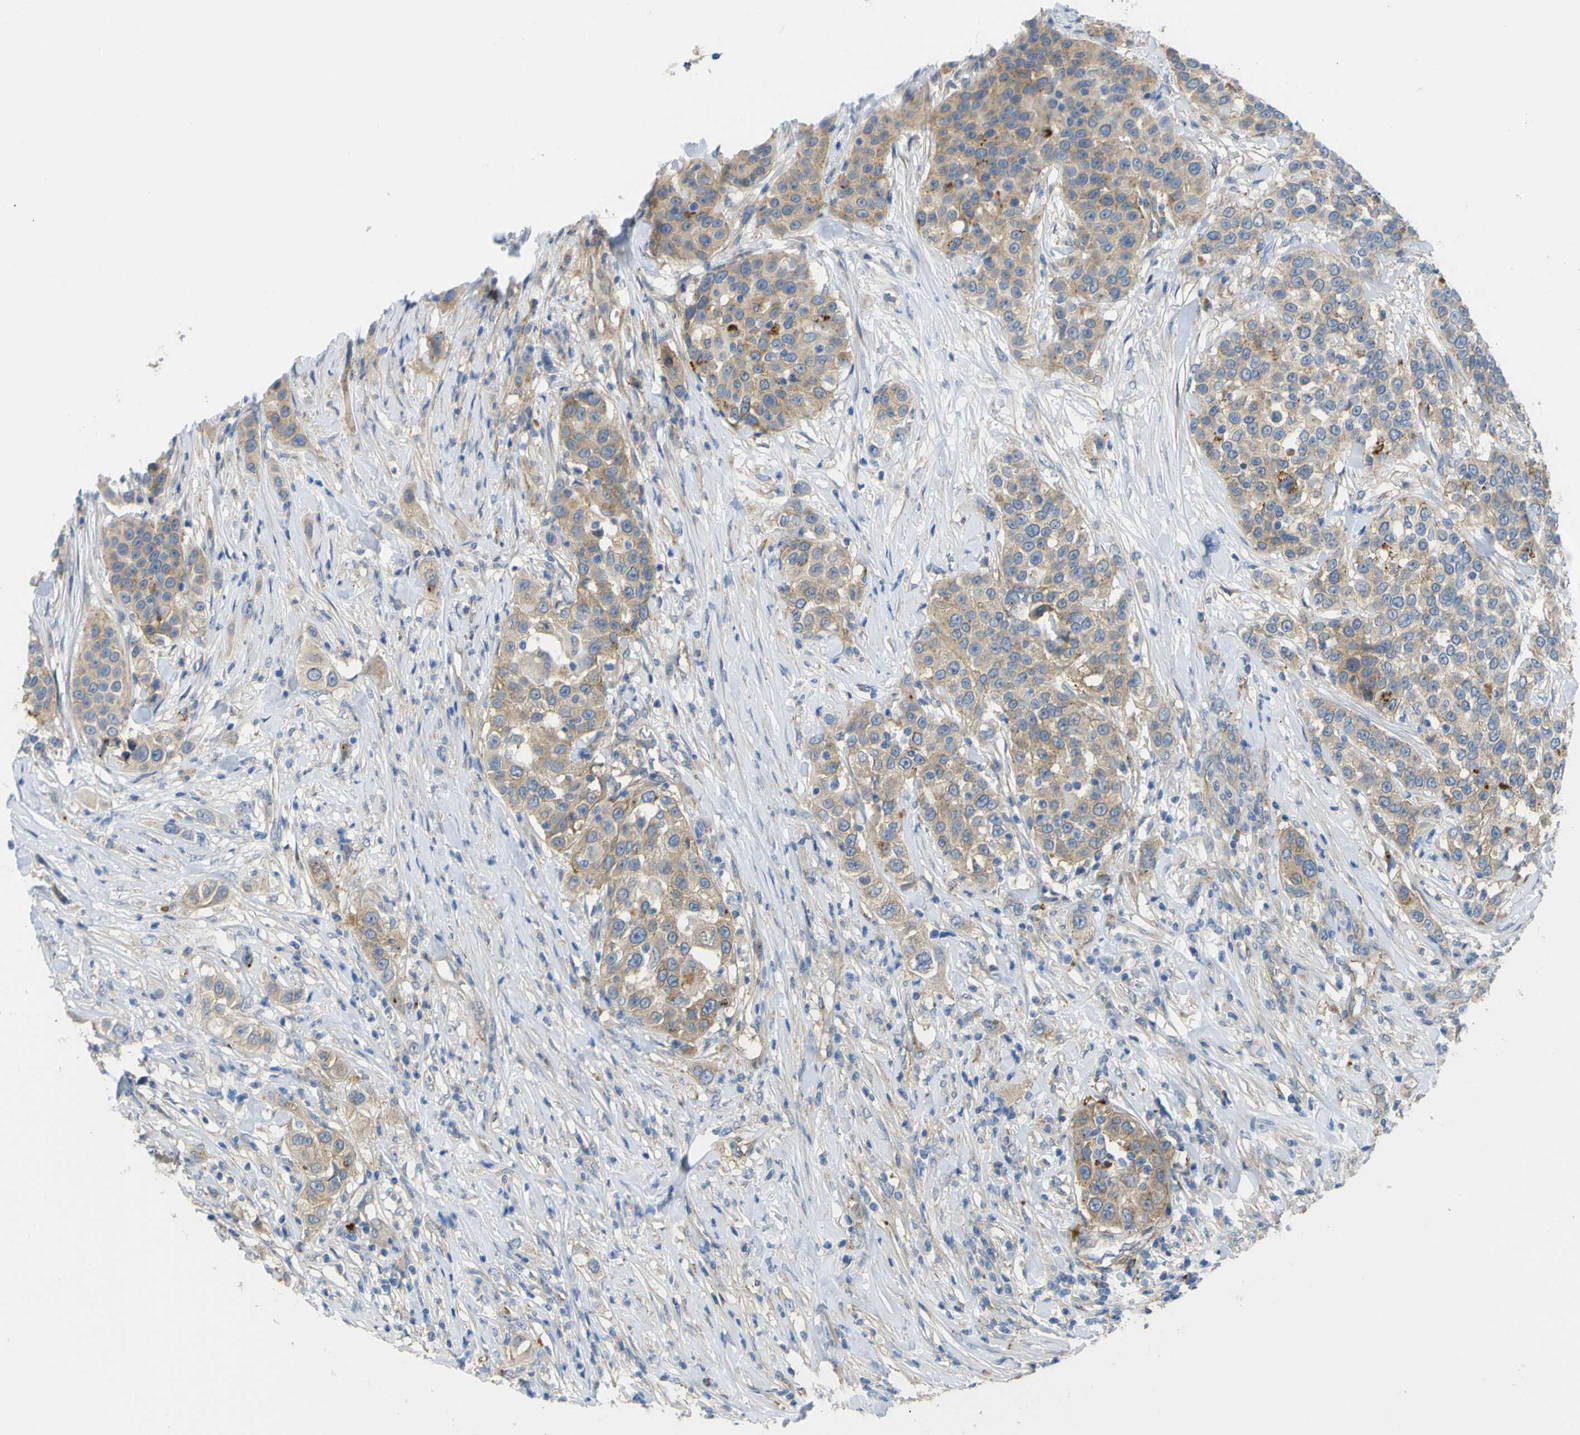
{"staining": {"intensity": "weak", "quantity": ">75%", "location": "cytoplasmic/membranous"}, "tissue": "urothelial cancer", "cell_type": "Tumor cells", "image_type": "cancer", "snomed": [{"axis": "morphology", "description": "Urothelial carcinoma, High grade"}, {"axis": "topography", "description": "Urinary bladder"}], "caption": "Urothelial cancer stained for a protein demonstrates weak cytoplasmic/membranous positivity in tumor cells. (DAB IHC with brightfield microscopy, high magnification).", "gene": "SYPL1", "patient": {"sex": "female", "age": 80}}